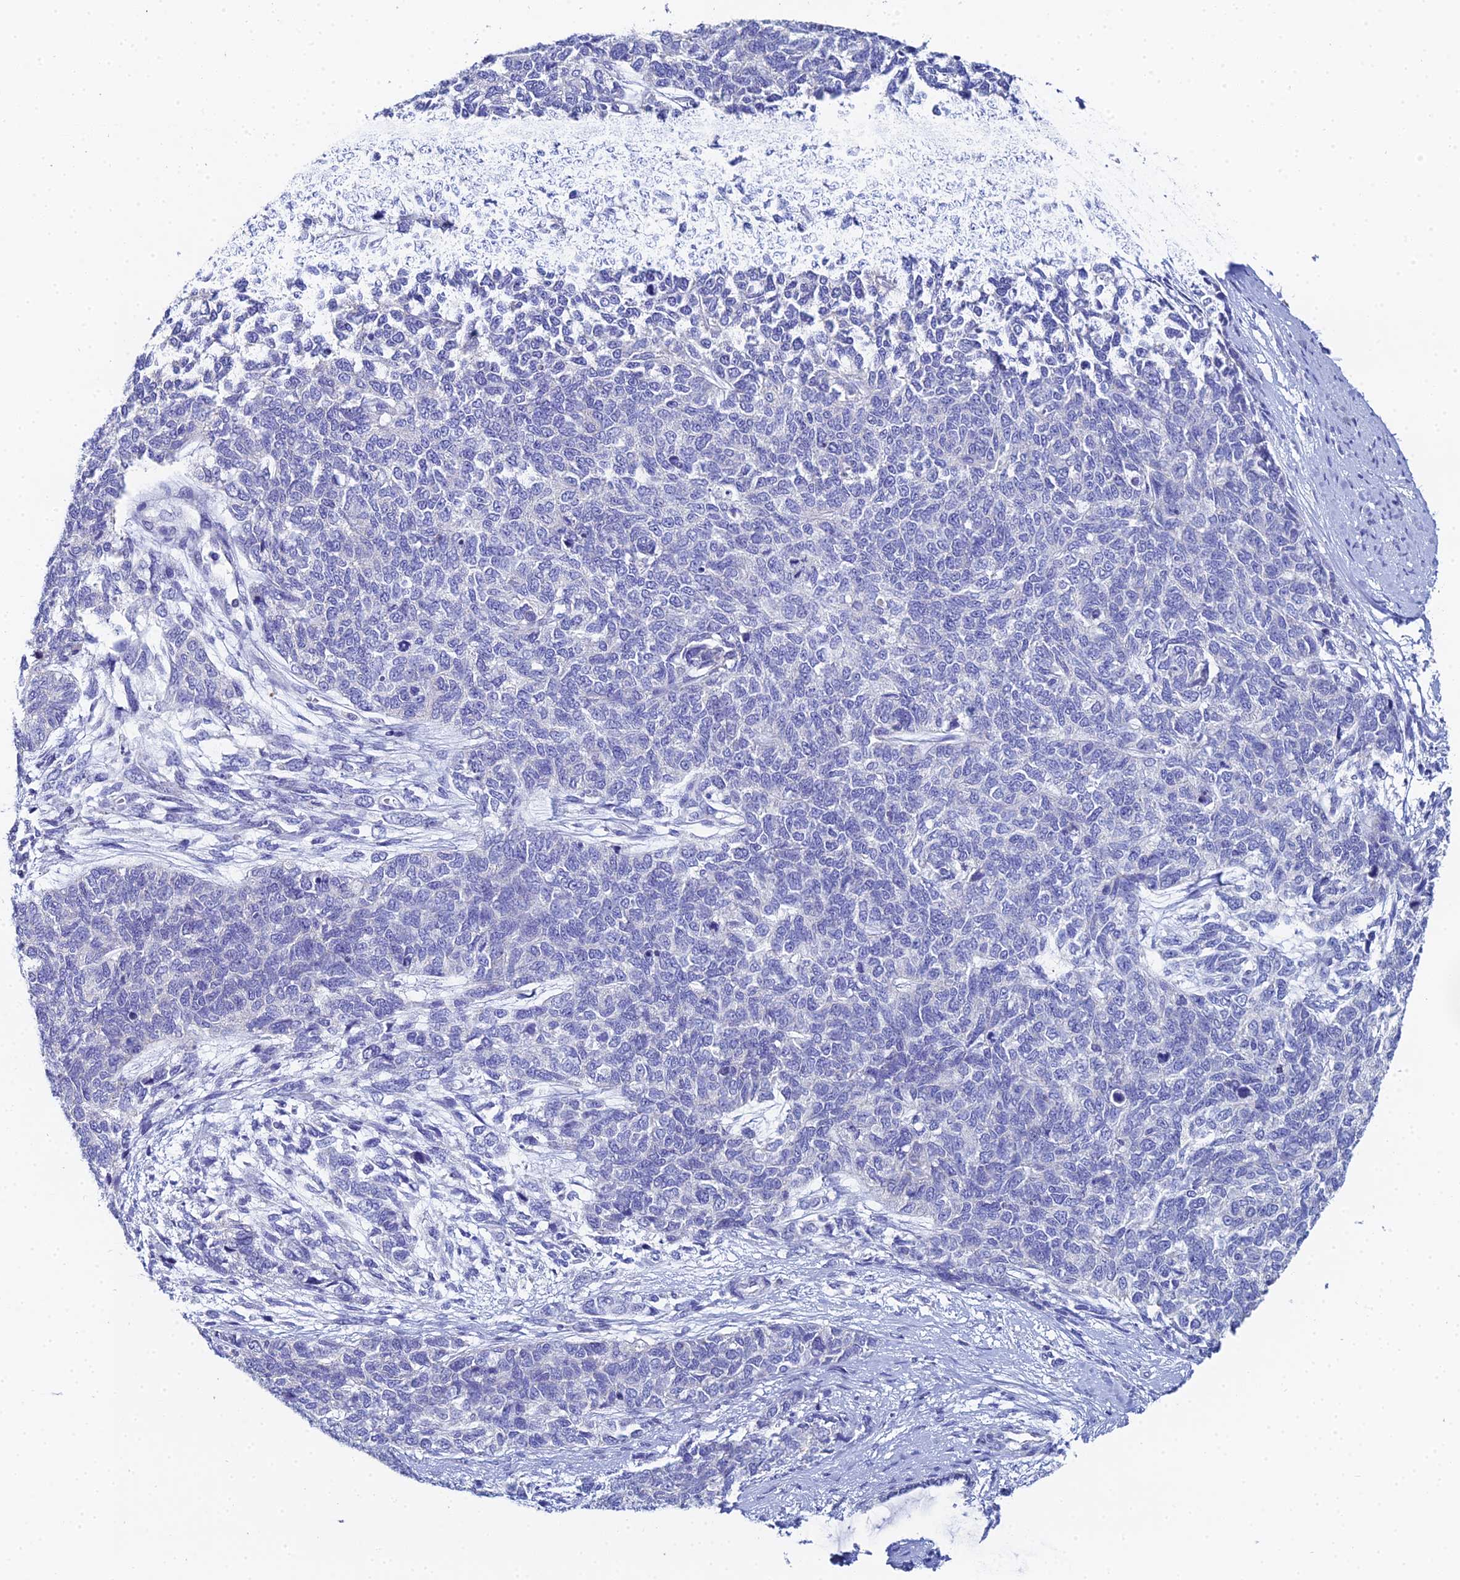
{"staining": {"intensity": "negative", "quantity": "none", "location": "none"}, "tissue": "cervical cancer", "cell_type": "Tumor cells", "image_type": "cancer", "snomed": [{"axis": "morphology", "description": "Squamous cell carcinoma, NOS"}, {"axis": "topography", "description": "Cervix"}], "caption": "This is an immunohistochemistry (IHC) photomicrograph of cervical squamous cell carcinoma. There is no expression in tumor cells.", "gene": "OCM", "patient": {"sex": "female", "age": 63}}